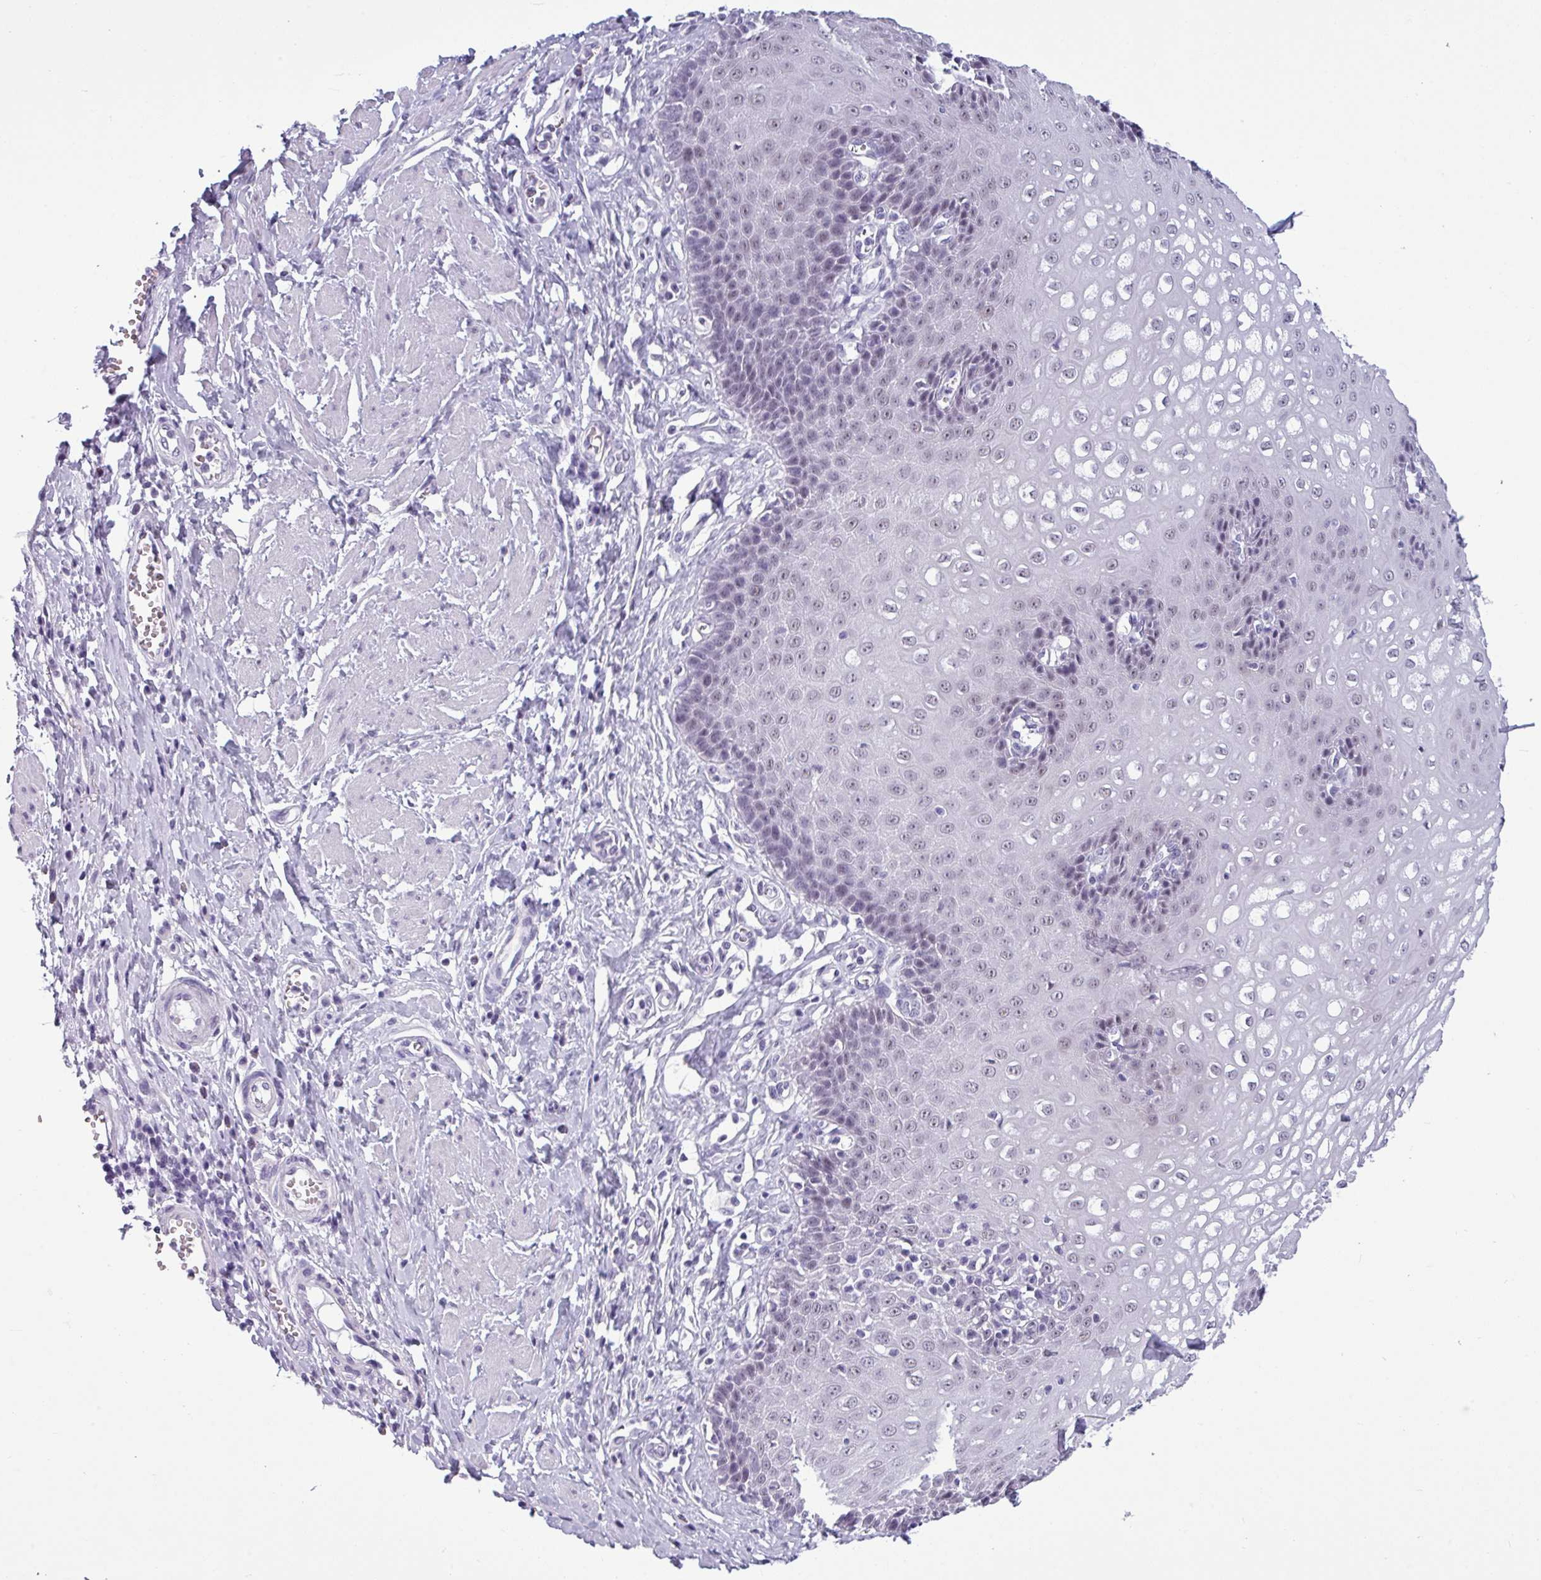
{"staining": {"intensity": "weak", "quantity": "<25%", "location": "nuclear"}, "tissue": "esophagus", "cell_type": "Squamous epithelial cells", "image_type": "normal", "snomed": [{"axis": "morphology", "description": "Normal tissue, NOS"}, {"axis": "topography", "description": "Esophagus"}], "caption": "High power microscopy histopathology image of an immunohistochemistry (IHC) photomicrograph of benign esophagus, revealing no significant staining in squamous epithelial cells.", "gene": "SRGAP1", "patient": {"sex": "male", "age": 67}}